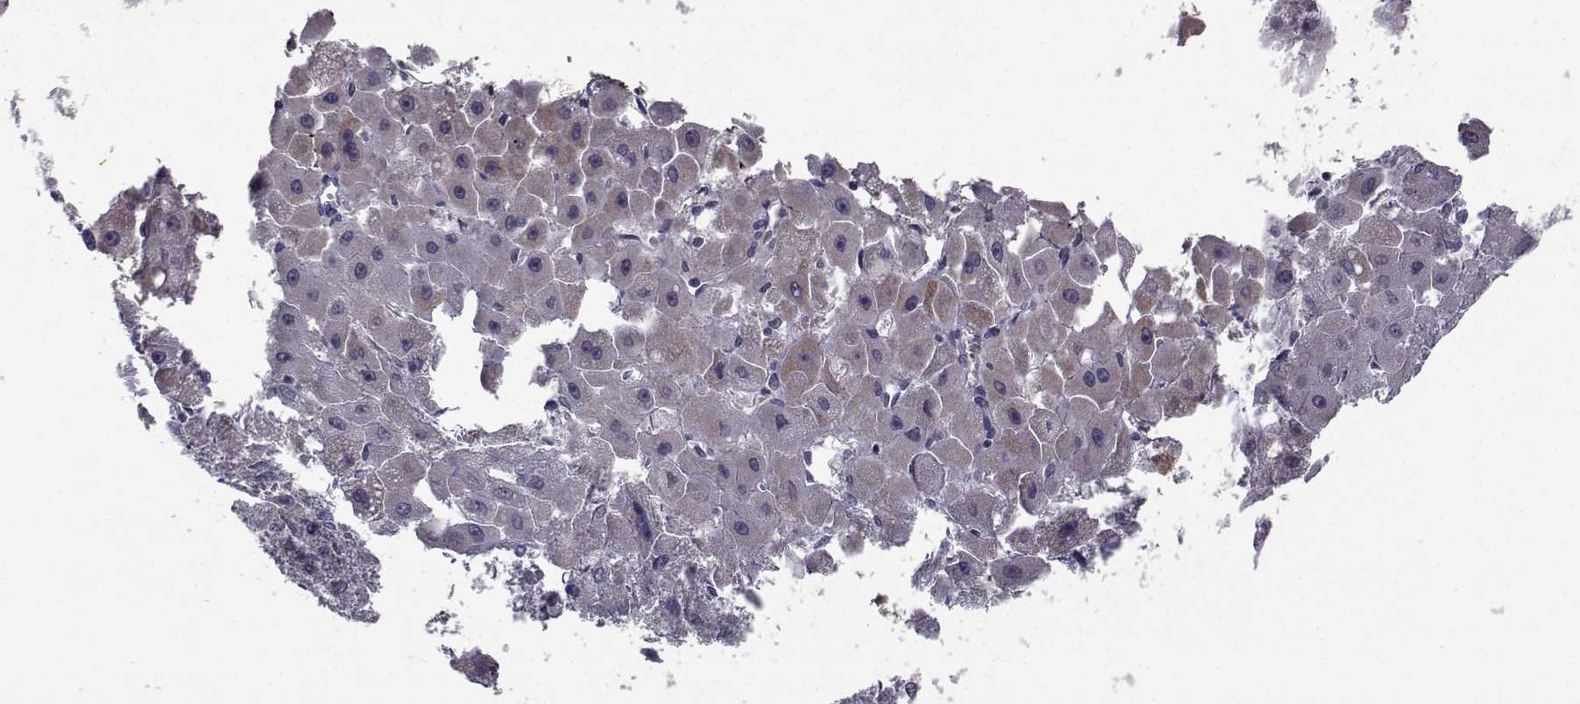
{"staining": {"intensity": "negative", "quantity": "none", "location": "none"}, "tissue": "liver cancer", "cell_type": "Tumor cells", "image_type": "cancer", "snomed": [{"axis": "morphology", "description": "Carcinoma, Hepatocellular, NOS"}, {"axis": "topography", "description": "Liver"}], "caption": "A micrograph of human liver cancer is negative for staining in tumor cells.", "gene": "FDXR", "patient": {"sex": "female", "age": 25}}